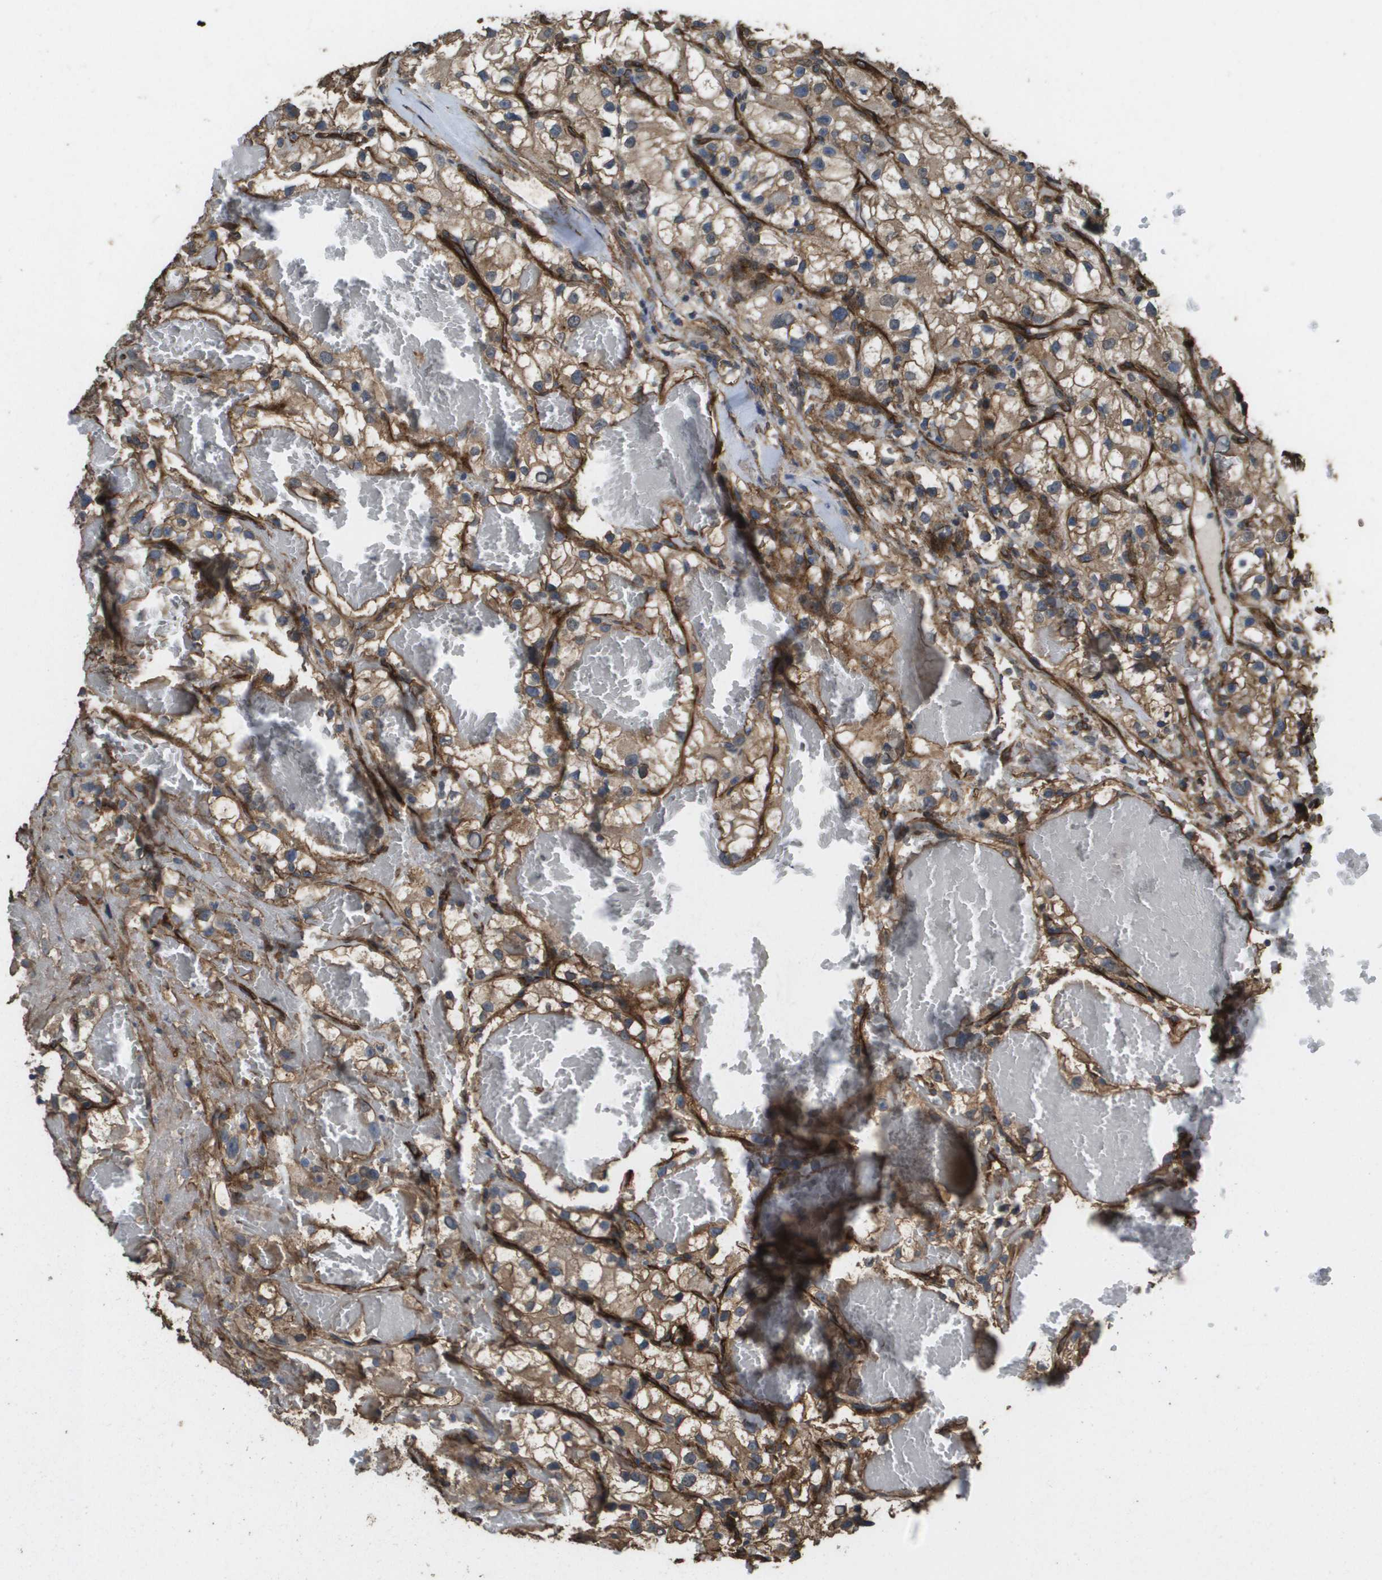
{"staining": {"intensity": "moderate", "quantity": ">75%", "location": "cytoplasmic/membranous"}, "tissue": "renal cancer", "cell_type": "Tumor cells", "image_type": "cancer", "snomed": [{"axis": "morphology", "description": "Adenocarcinoma, NOS"}, {"axis": "topography", "description": "Kidney"}], "caption": "Immunohistochemical staining of human renal cancer reveals medium levels of moderate cytoplasmic/membranous expression in approximately >75% of tumor cells.", "gene": "AAMP", "patient": {"sex": "female", "age": 57}}